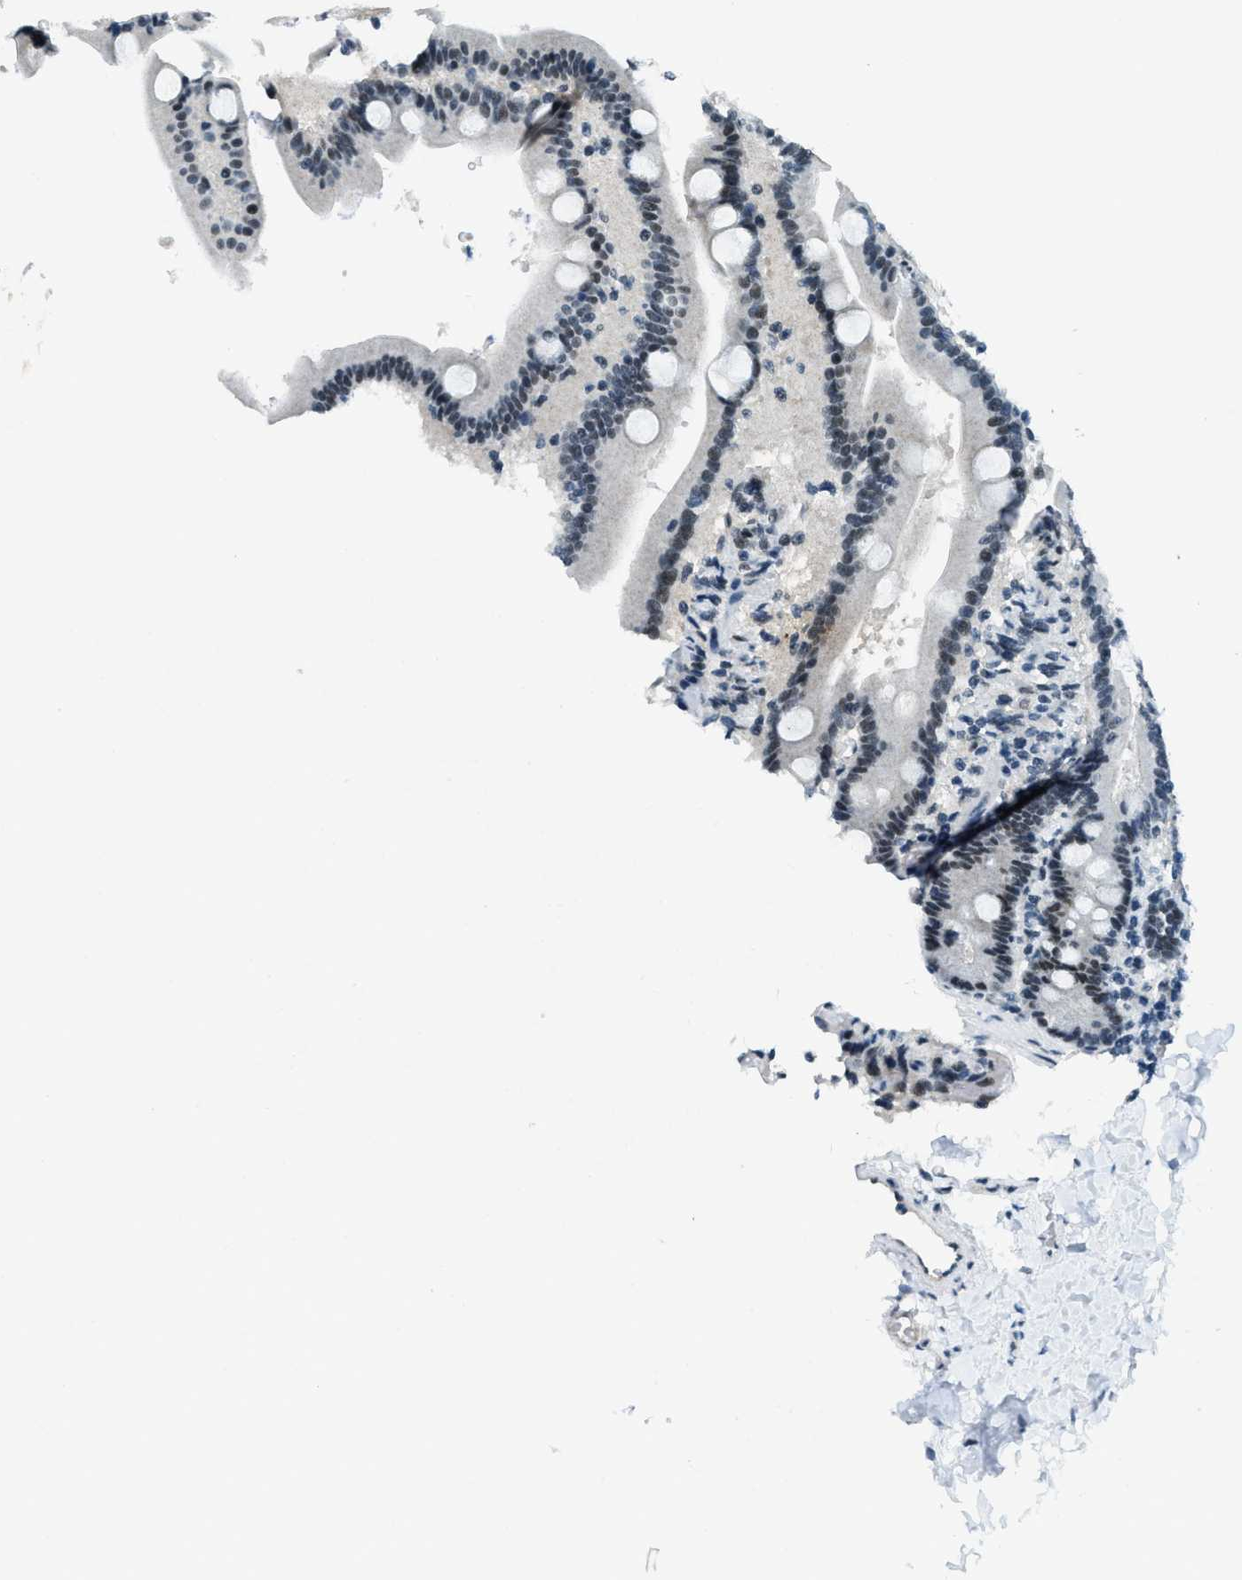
{"staining": {"intensity": "strong", "quantity": "25%-75%", "location": "nuclear"}, "tissue": "duodenum", "cell_type": "Glandular cells", "image_type": "normal", "snomed": [{"axis": "morphology", "description": "Normal tissue, NOS"}, {"axis": "topography", "description": "Duodenum"}], "caption": "The image demonstrates staining of benign duodenum, revealing strong nuclear protein staining (brown color) within glandular cells. The staining was performed using DAB (3,3'-diaminobenzidine) to visualize the protein expression in brown, while the nuclei were stained in blue with hematoxylin (Magnification: 20x).", "gene": "KLF6", "patient": {"sex": "male", "age": 54}}